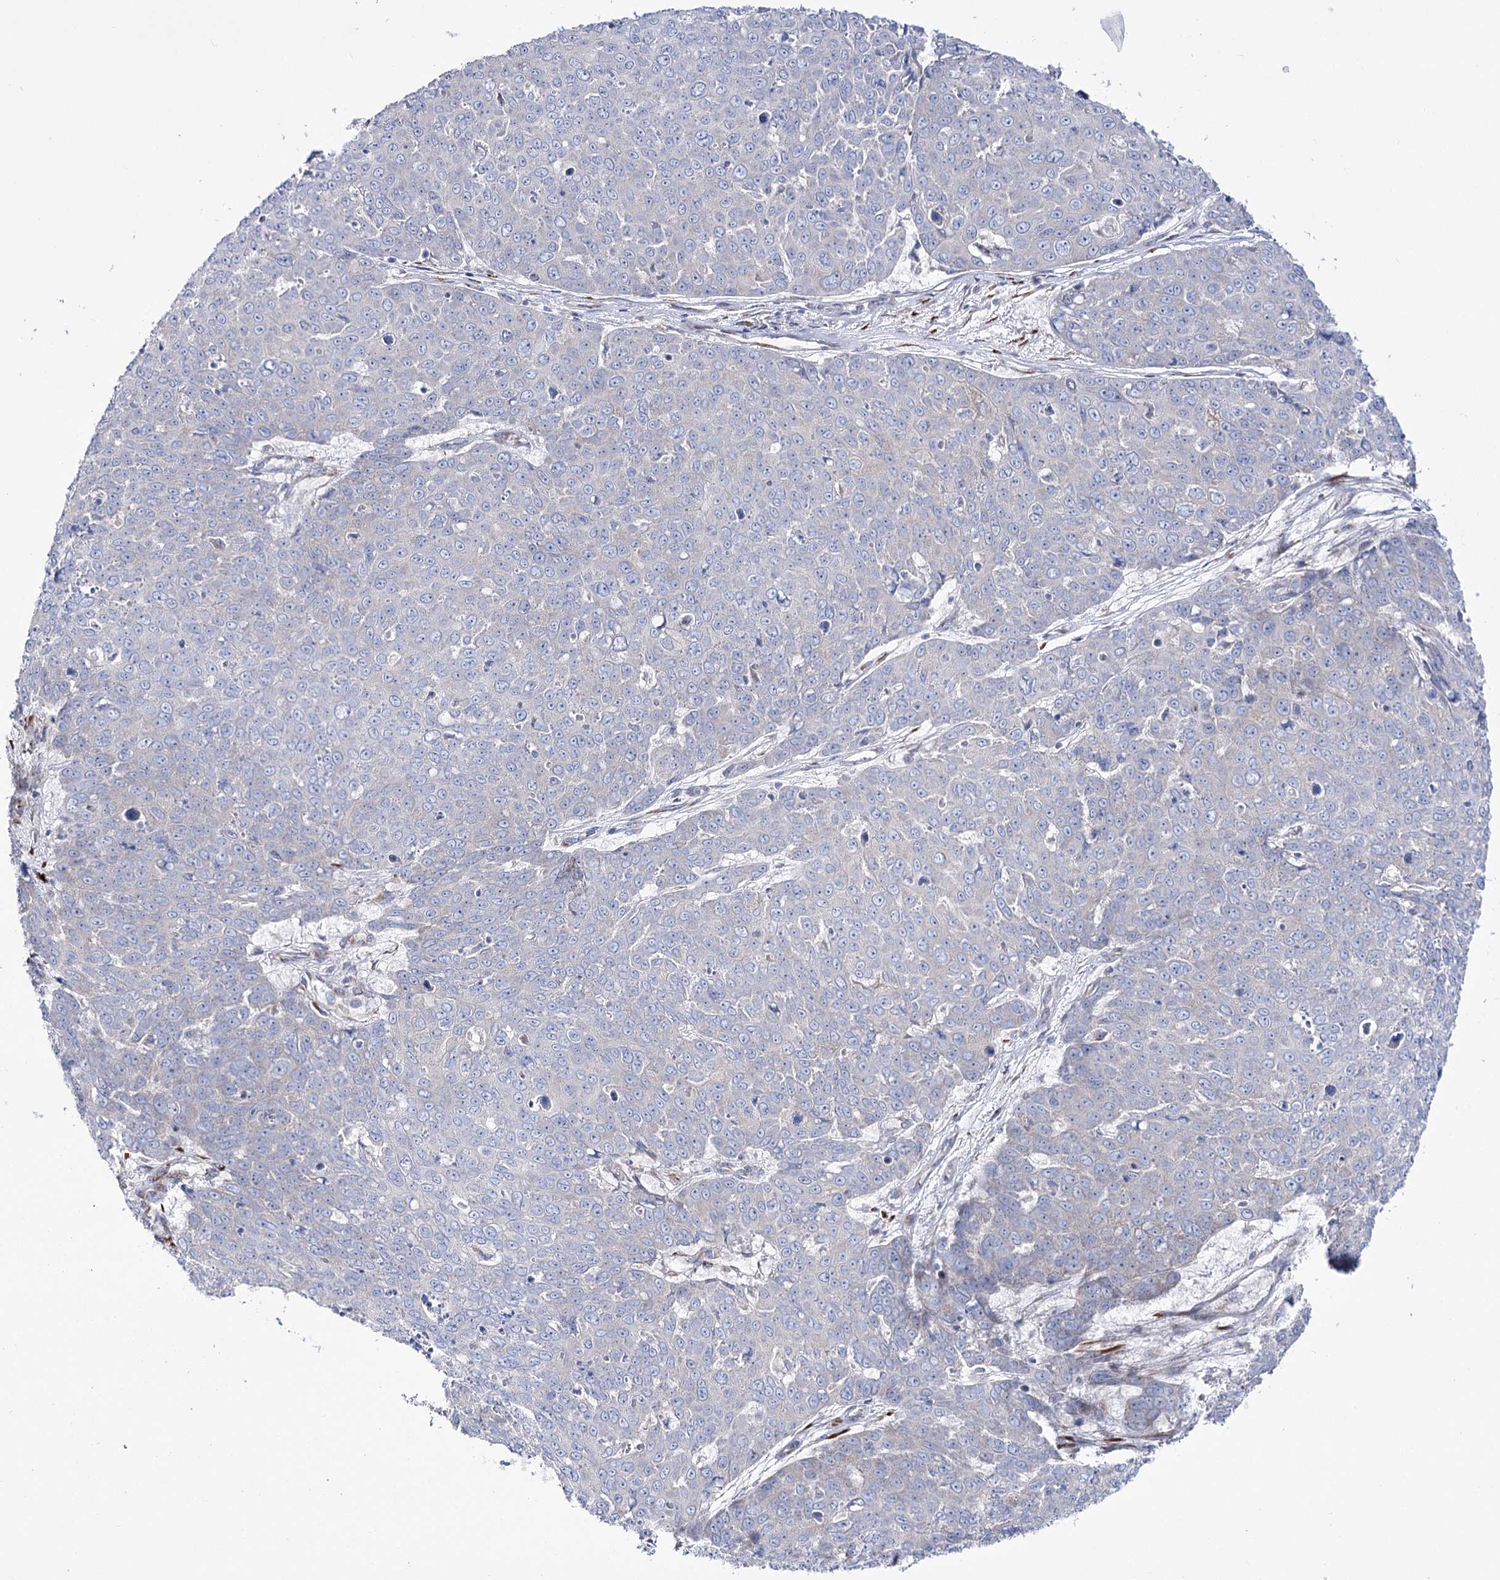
{"staining": {"intensity": "negative", "quantity": "none", "location": "none"}, "tissue": "skin cancer", "cell_type": "Tumor cells", "image_type": "cancer", "snomed": [{"axis": "morphology", "description": "Squamous cell carcinoma, NOS"}, {"axis": "topography", "description": "Skin"}], "caption": "Immunohistochemistry (IHC) micrograph of neoplastic tissue: skin squamous cell carcinoma stained with DAB shows no significant protein staining in tumor cells.", "gene": "METTL5", "patient": {"sex": "male", "age": 71}}